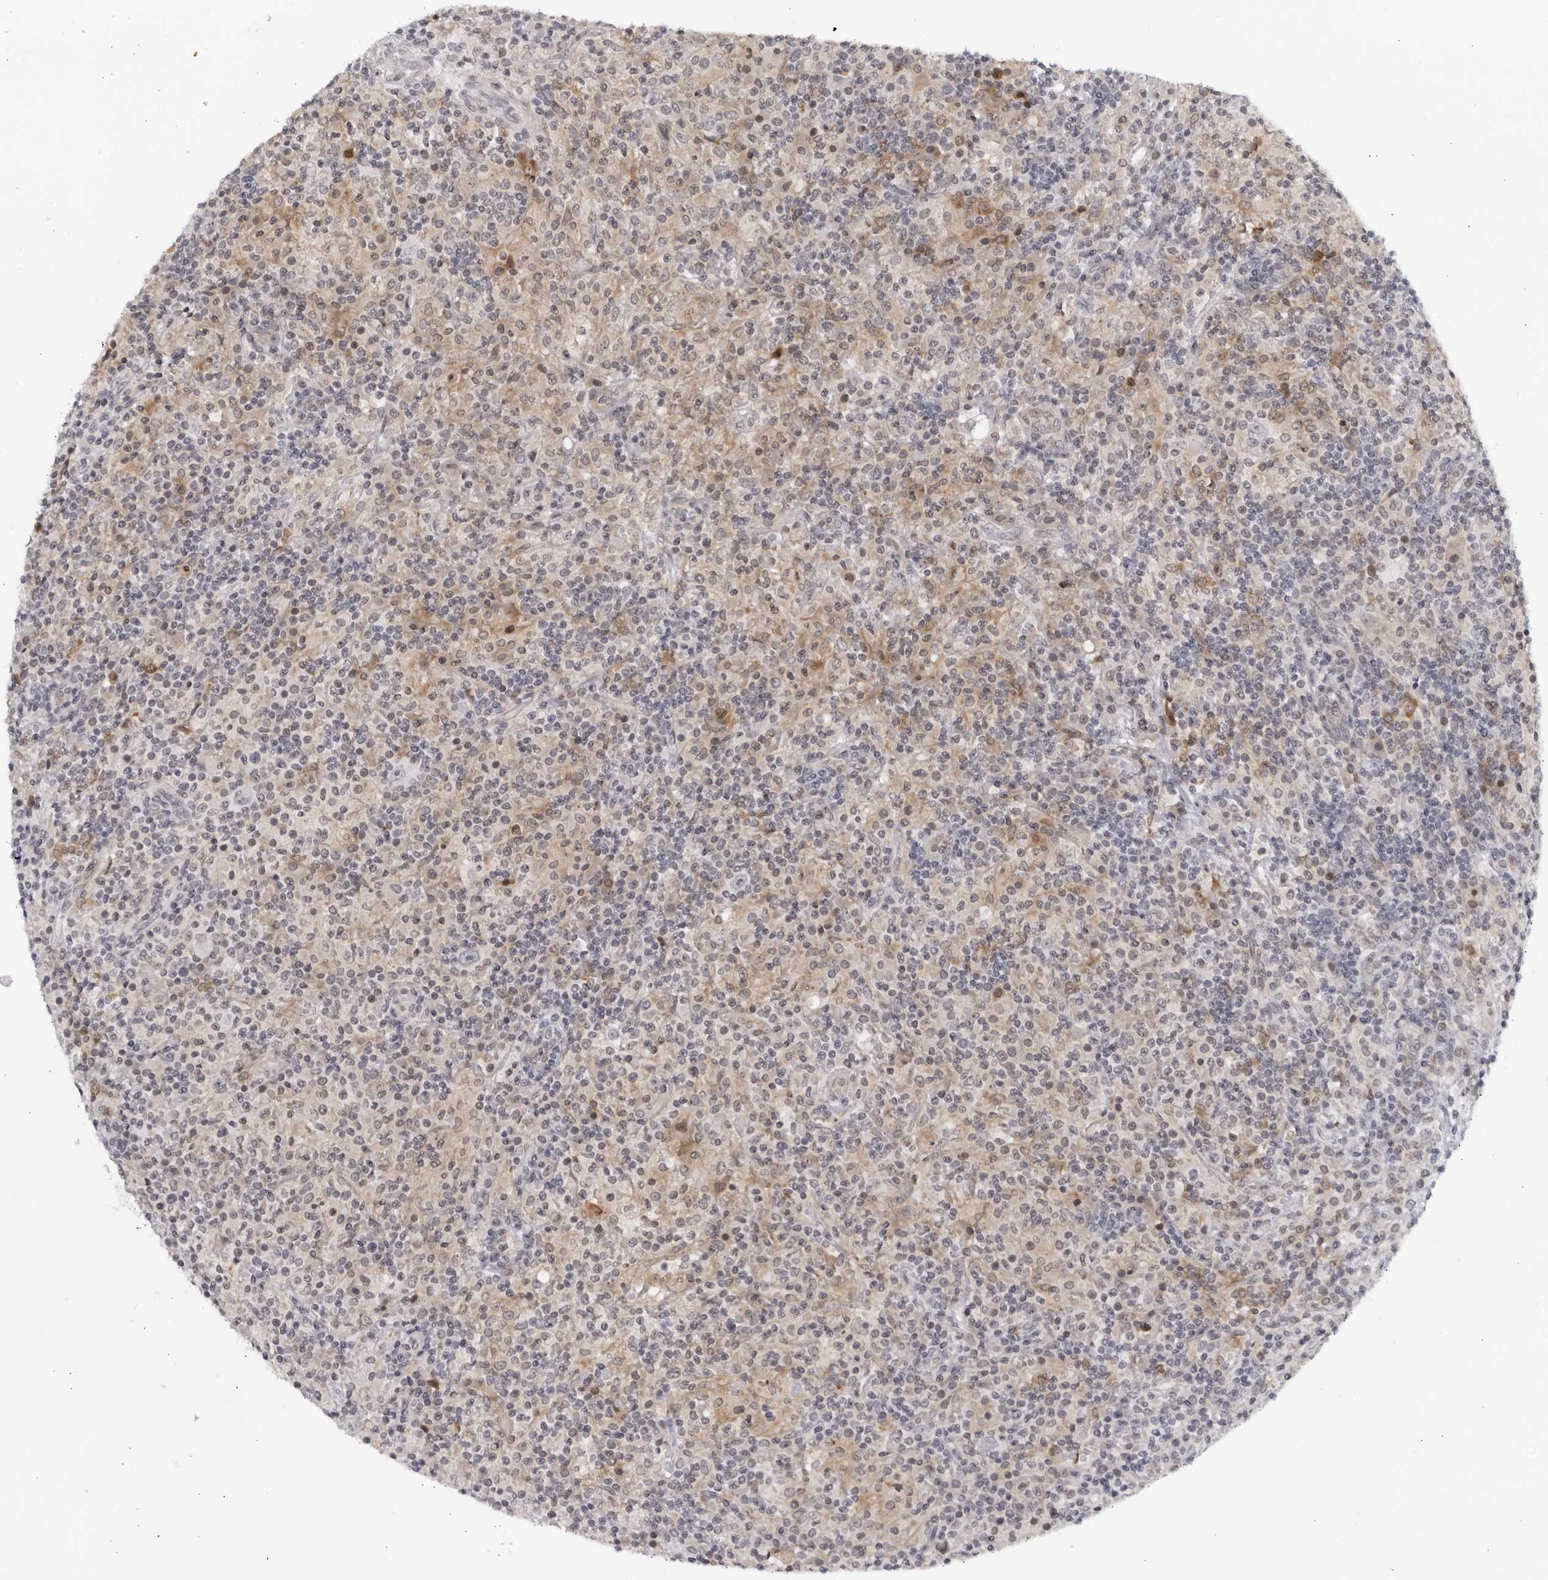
{"staining": {"intensity": "negative", "quantity": "none", "location": "none"}, "tissue": "lymphoma", "cell_type": "Tumor cells", "image_type": "cancer", "snomed": [{"axis": "morphology", "description": "Hodgkin's disease, NOS"}, {"axis": "topography", "description": "Lymph node"}], "caption": "Immunohistochemistry (IHC) of Hodgkin's disease shows no staining in tumor cells.", "gene": "DTL", "patient": {"sex": "male", "age": 70}}